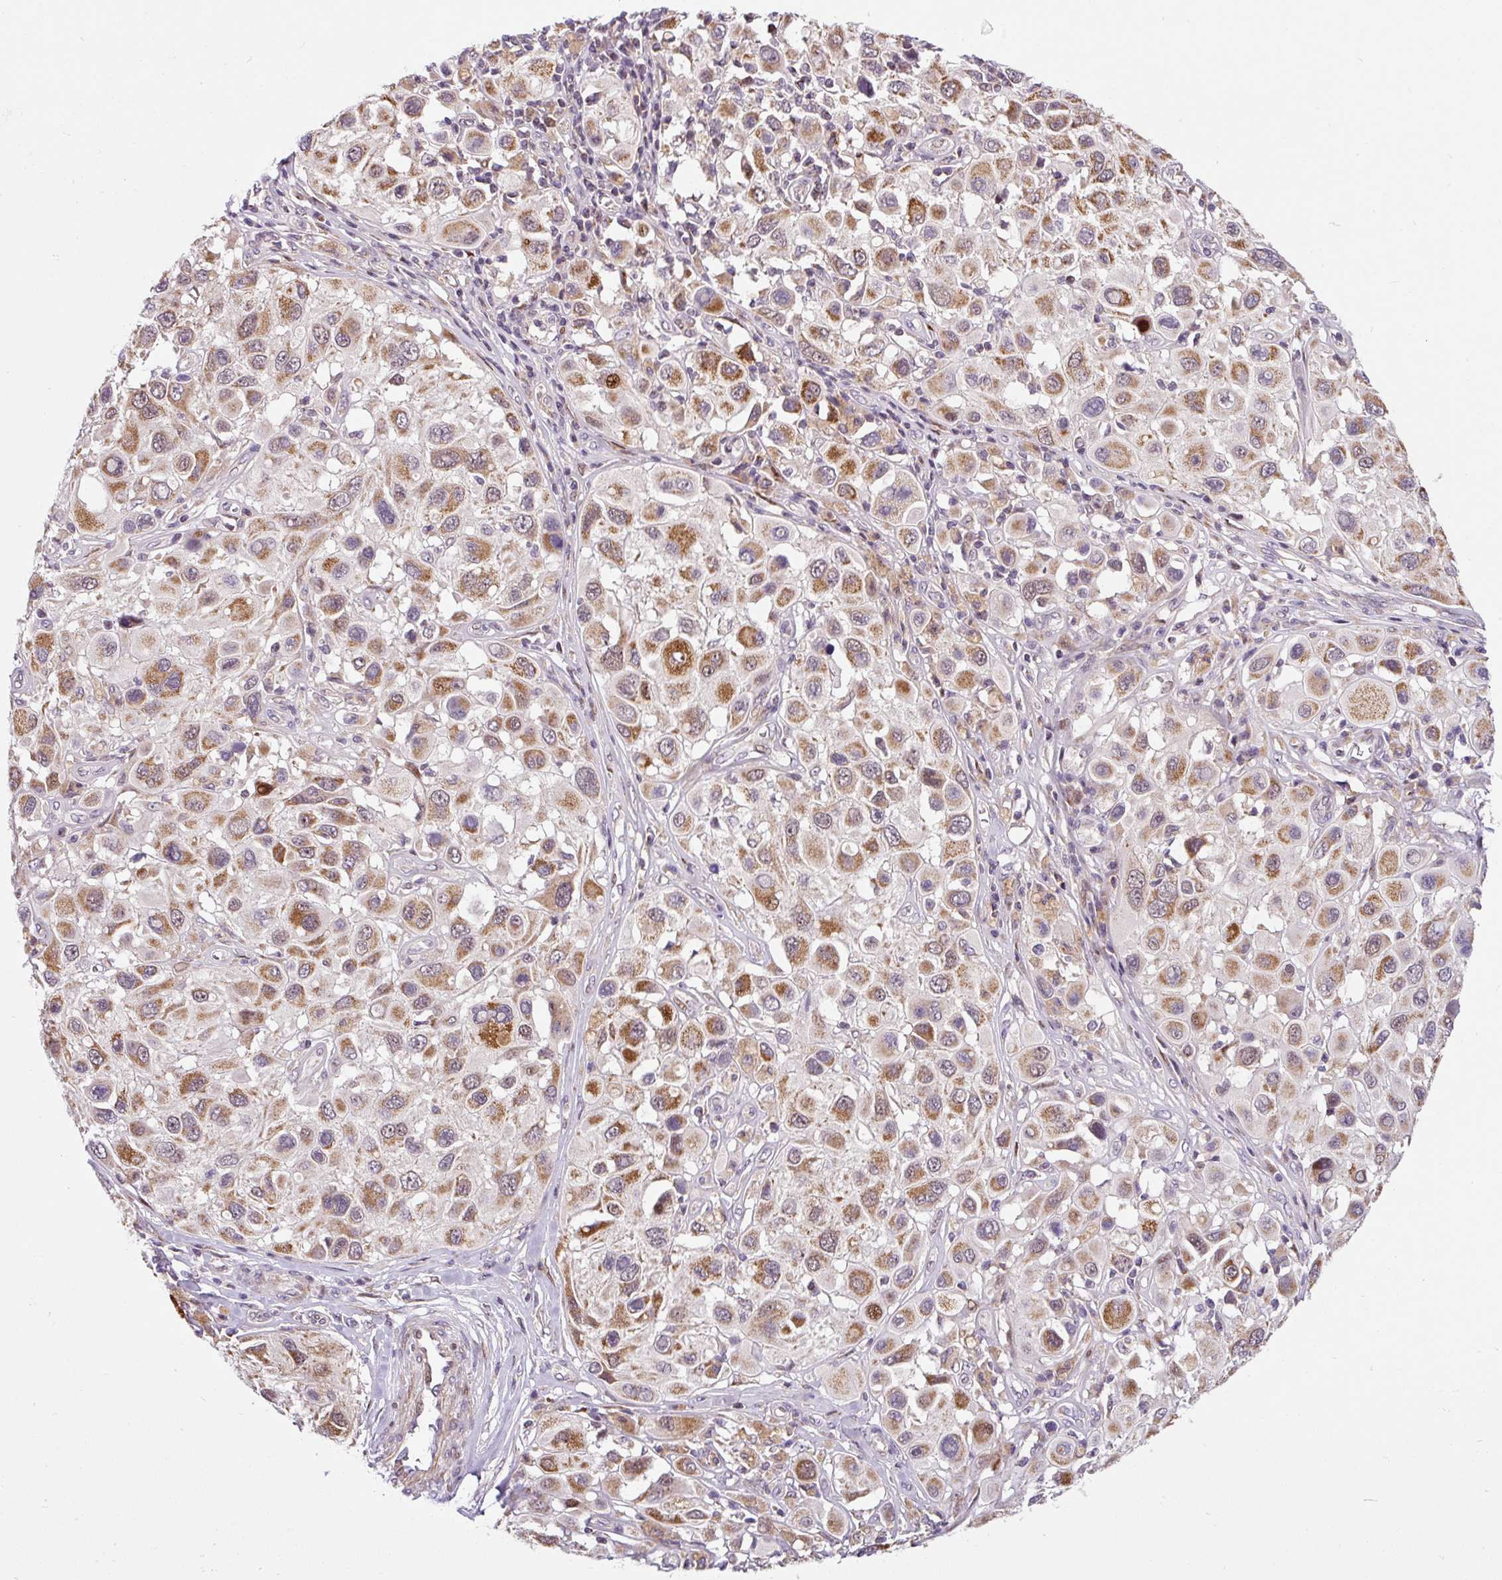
{"staining": {"intensity": "moderate", "quantity": ">75%", "location": "cytoplasmic/membranous"}, "tissue": "melanoma", "cell_type": "Tumor cells", "image_type": "cancer", "snomed": [{"axis": "morphology", "description": "Malignant melanoma, Metastatic site"}, {"axis": "topography", "description": "Skin"}], "caption": "Brown immunohistochemical staining in malignant melanoma (metastatic site) demonstrates moderate cytoplasmic/membranous expression in approximately >75% of tumor cells.", "gene": "SARS2", "patient": {"sex": "male", "age": 41}}